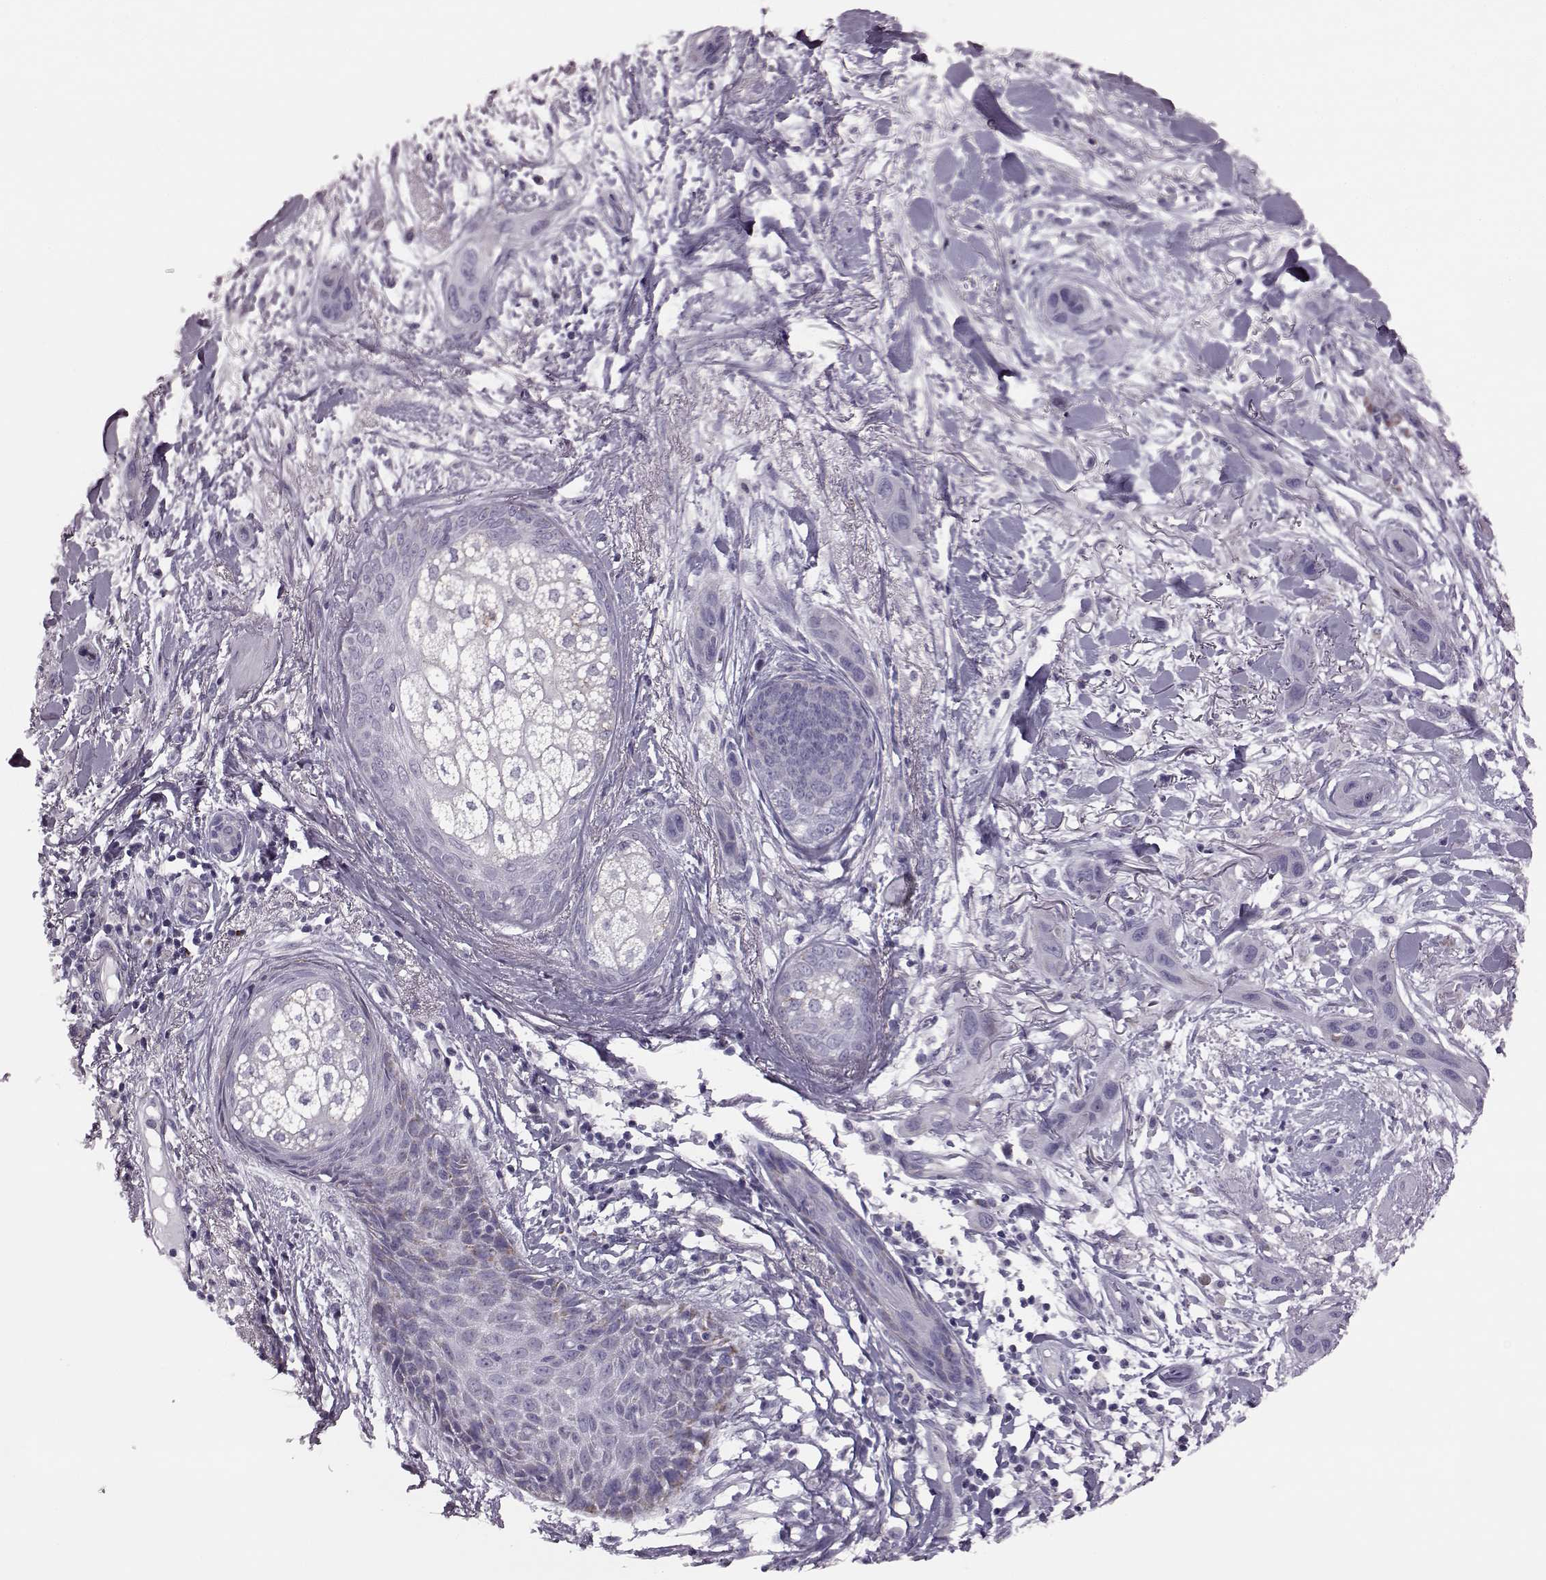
{"staining": {"intensity": "negative", "quantity": "none", "location": "none"}, "tissue": "skin cancer", "cell_type": "Tumor cells", "image_type": "cancer", "snomed": [{"axis": "morphology", "description": "Squamous cell carcinoma, NOS"}, {"axis": "topography", "description": "Skin"}], "caption": "Immunohistochemical staining of skin cancer shows no significant positivity in tumor cells.", "gene": "RIMS2", "patient": {"sex": "male", "age": 79}}